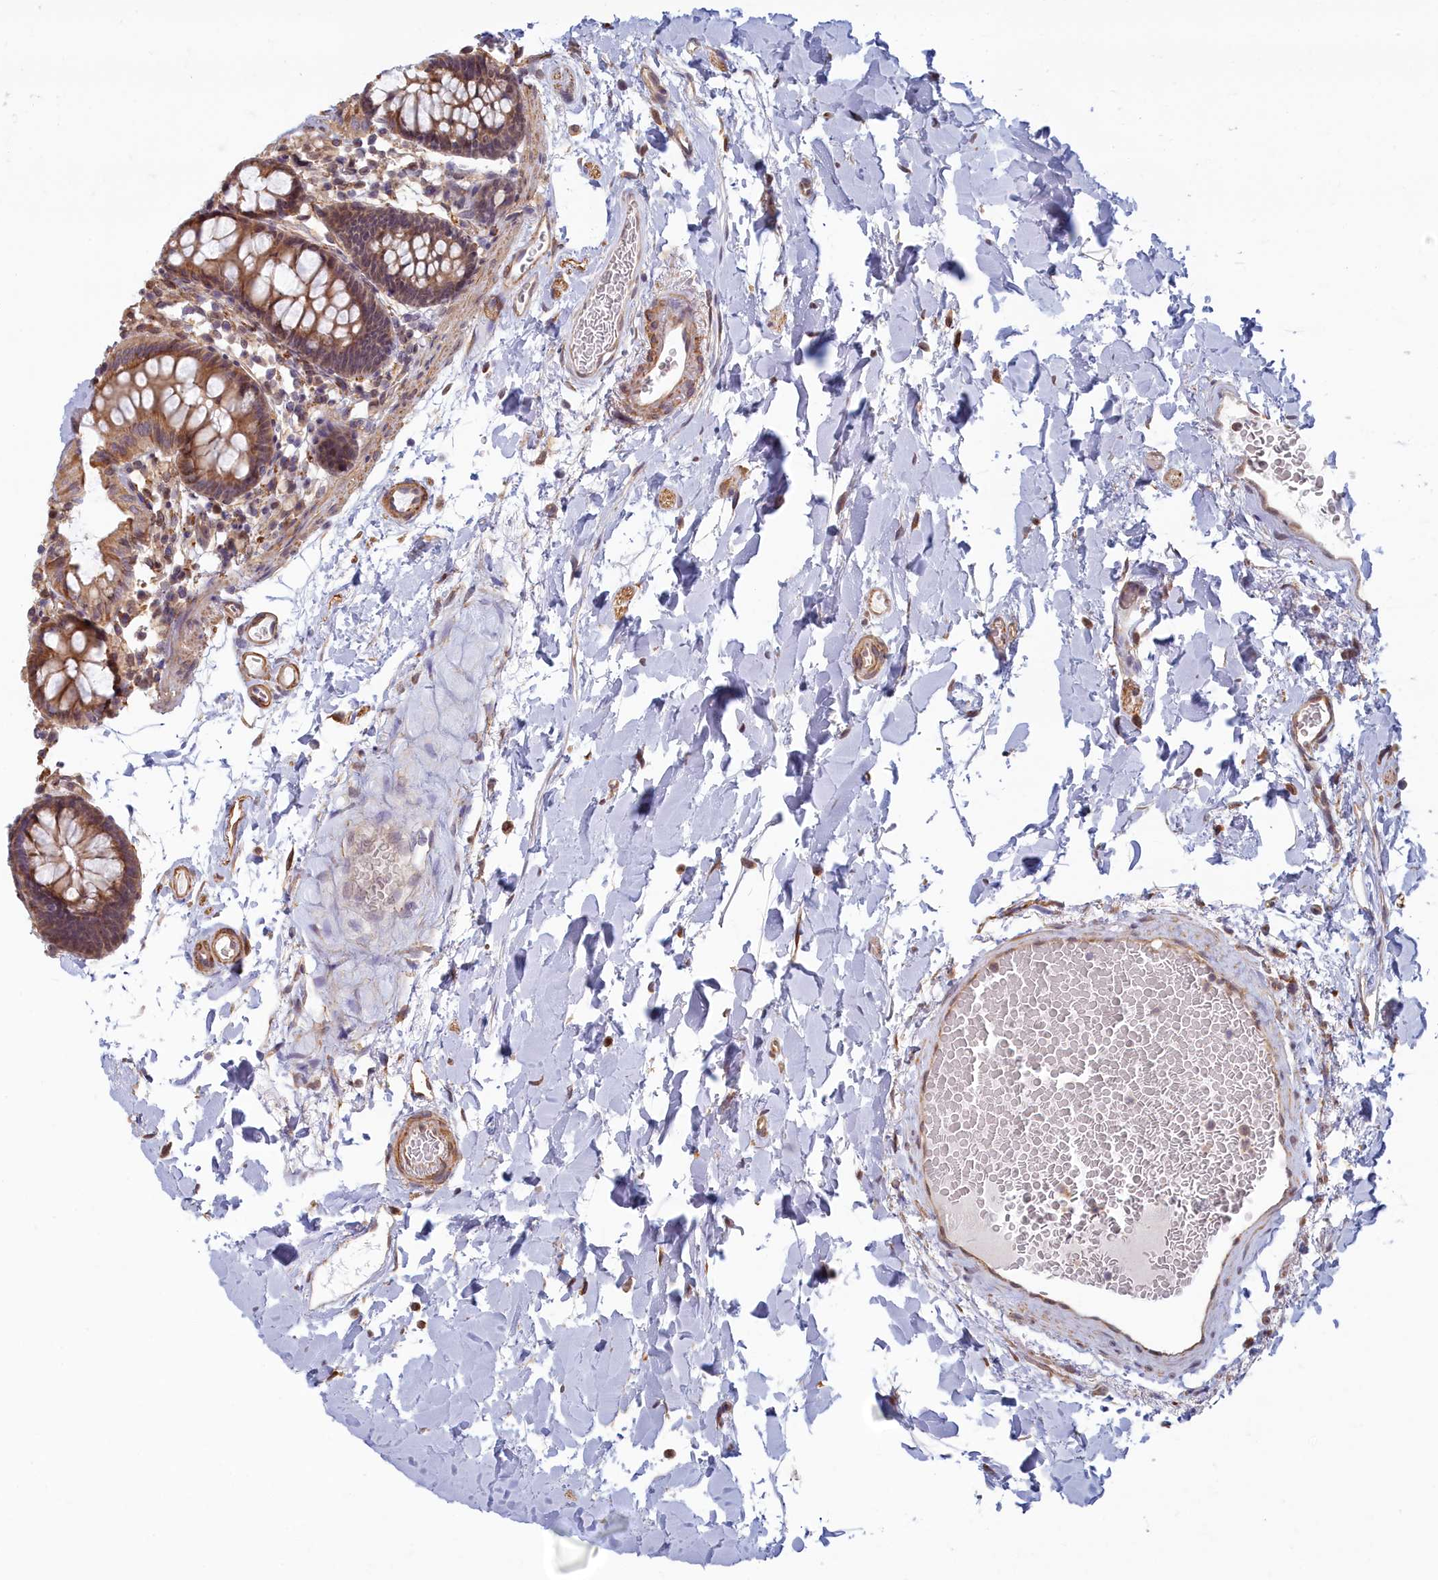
{"staining": {"intensity": "moderate", "quantity": "25%-75%", "location": "cytoplasmic/membranous"}, "tissue": "colon", "cell_type": "Endothelial cells", "image_type": "normal", "snomed": [{"axis": "morphology", "description": "Normal tissue, NOS"}, {"axis": "topography", "description": "Colon"}], "caption": "High-magnification brightfield microscopy of unremarkable colon stained with DAB (3,3'-diaminobenzidine) (brown) and counterstained with hematoxylin (blue). endothelial cells exhibit moderate cytoplasmic/membranous expression is seen in about25%-75% of cells.", "gene": "MAK16", "patient": {"sex": "male", "age": 75}}